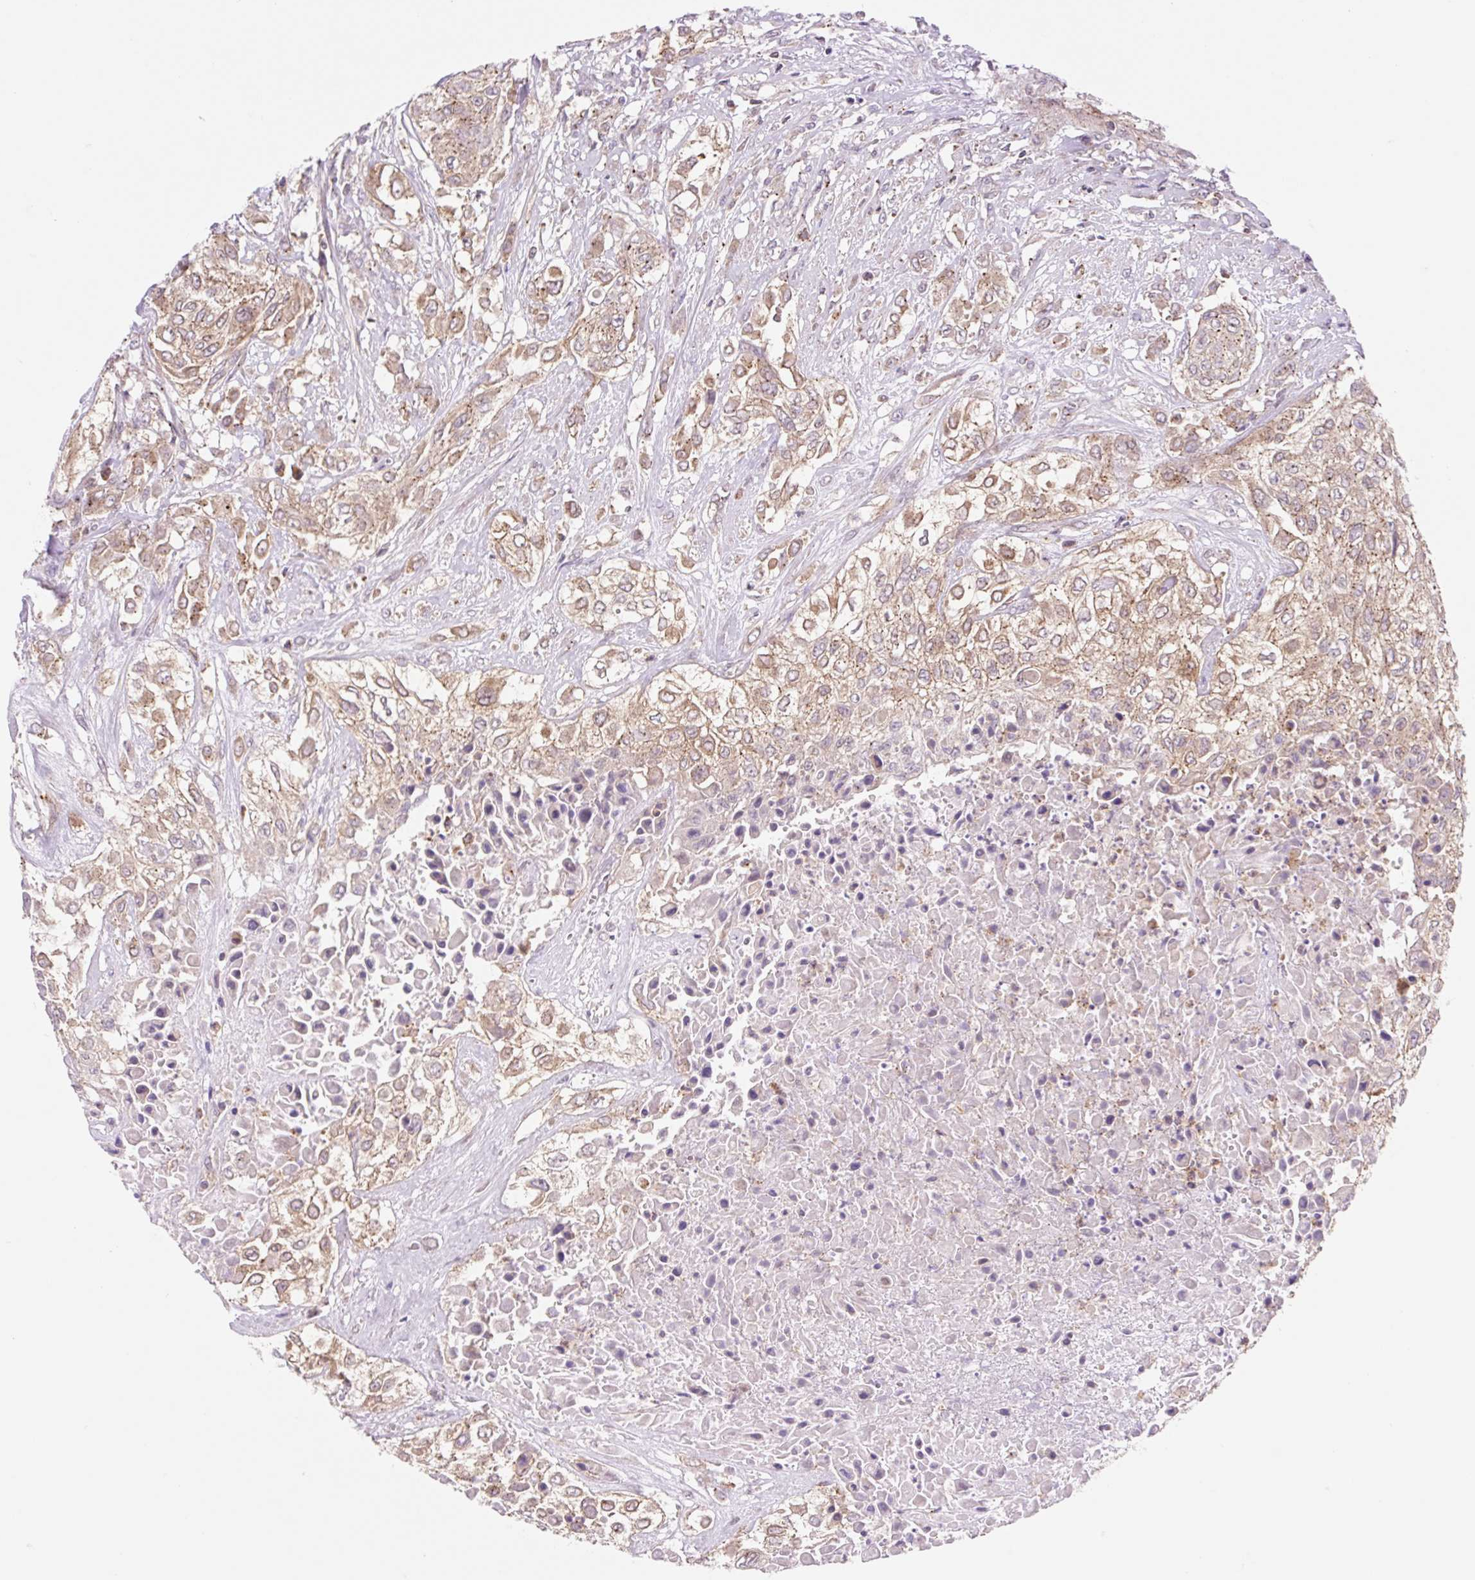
{"staining": {"intensity": "moderate", "quantity": ">75%", "location": "cytoplasmic/membranous"}, "tissue": "urothelial cancer", "cell_type": "Tumor cells", "image_type": "cancer", "snomed": [{"axis": "morphology", "description": "Urothelial carcinoma, High grade"}, {"axis": "topography", "description": "Urinary bladder"}], "caption": "Tumor cells reveal medium levels of moderate cytoplasmic/membranous positivity in approximately >75% of cells in human high-grade urothelial carcinoma.", "gene": "VPS4A", "patient": {"sex": "male", "age": 57}}